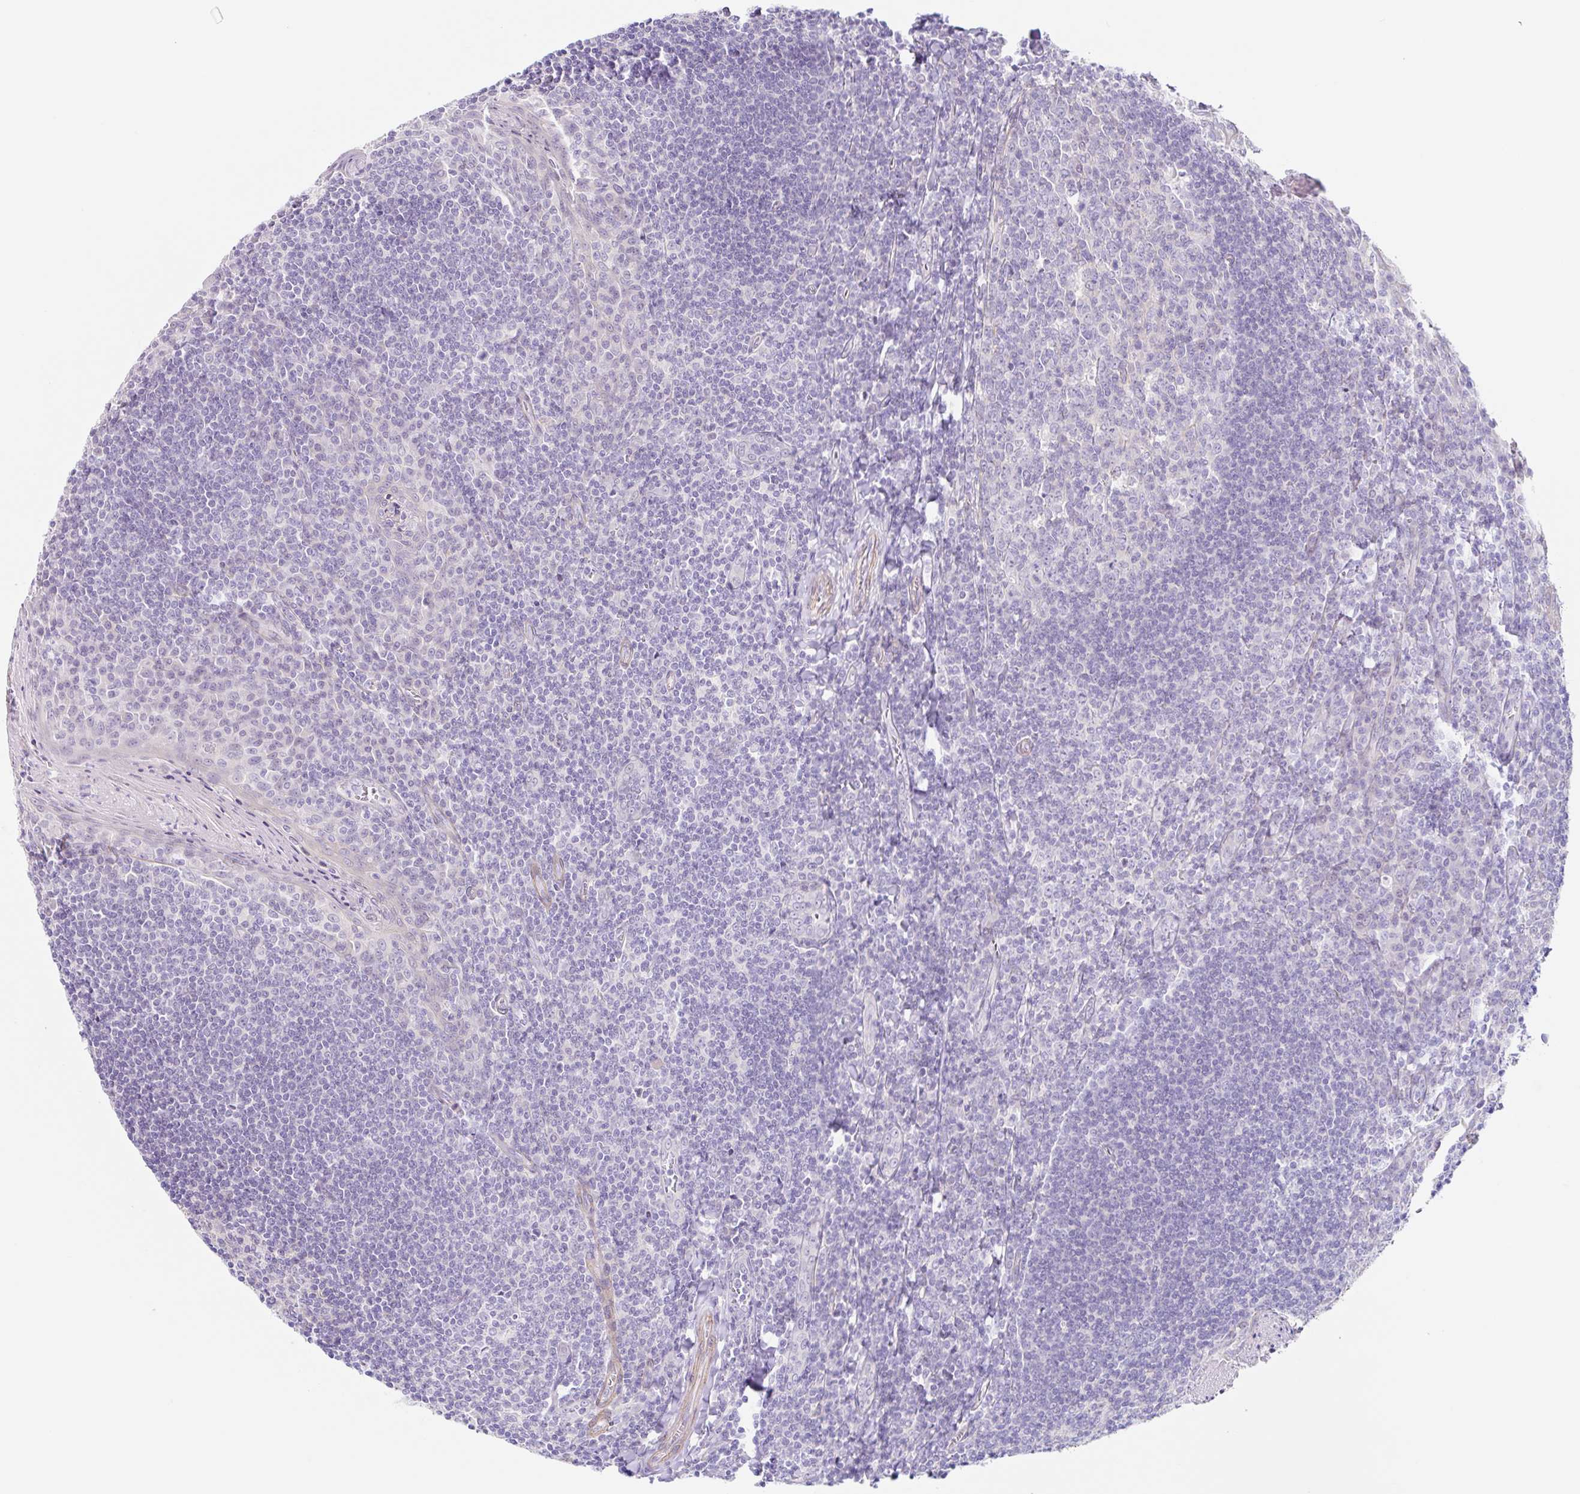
{"staining": {"intensity": "negative", "quantity": "none", "location": "none"}, "tissue": "tonsil", "cell_type": "Germinal center cells", "image_type": "normal", "snomed": [{"axis": "morphology", "description": "Normal tissue, NOS"}, {"axis": "topography", "description": "Tonsil"}], "caption": "The micrograph displays no significant expression in germinal center cells of tonsil.", "gene": "DCAF17", "patient": {"sex": "male", "age": 27}}